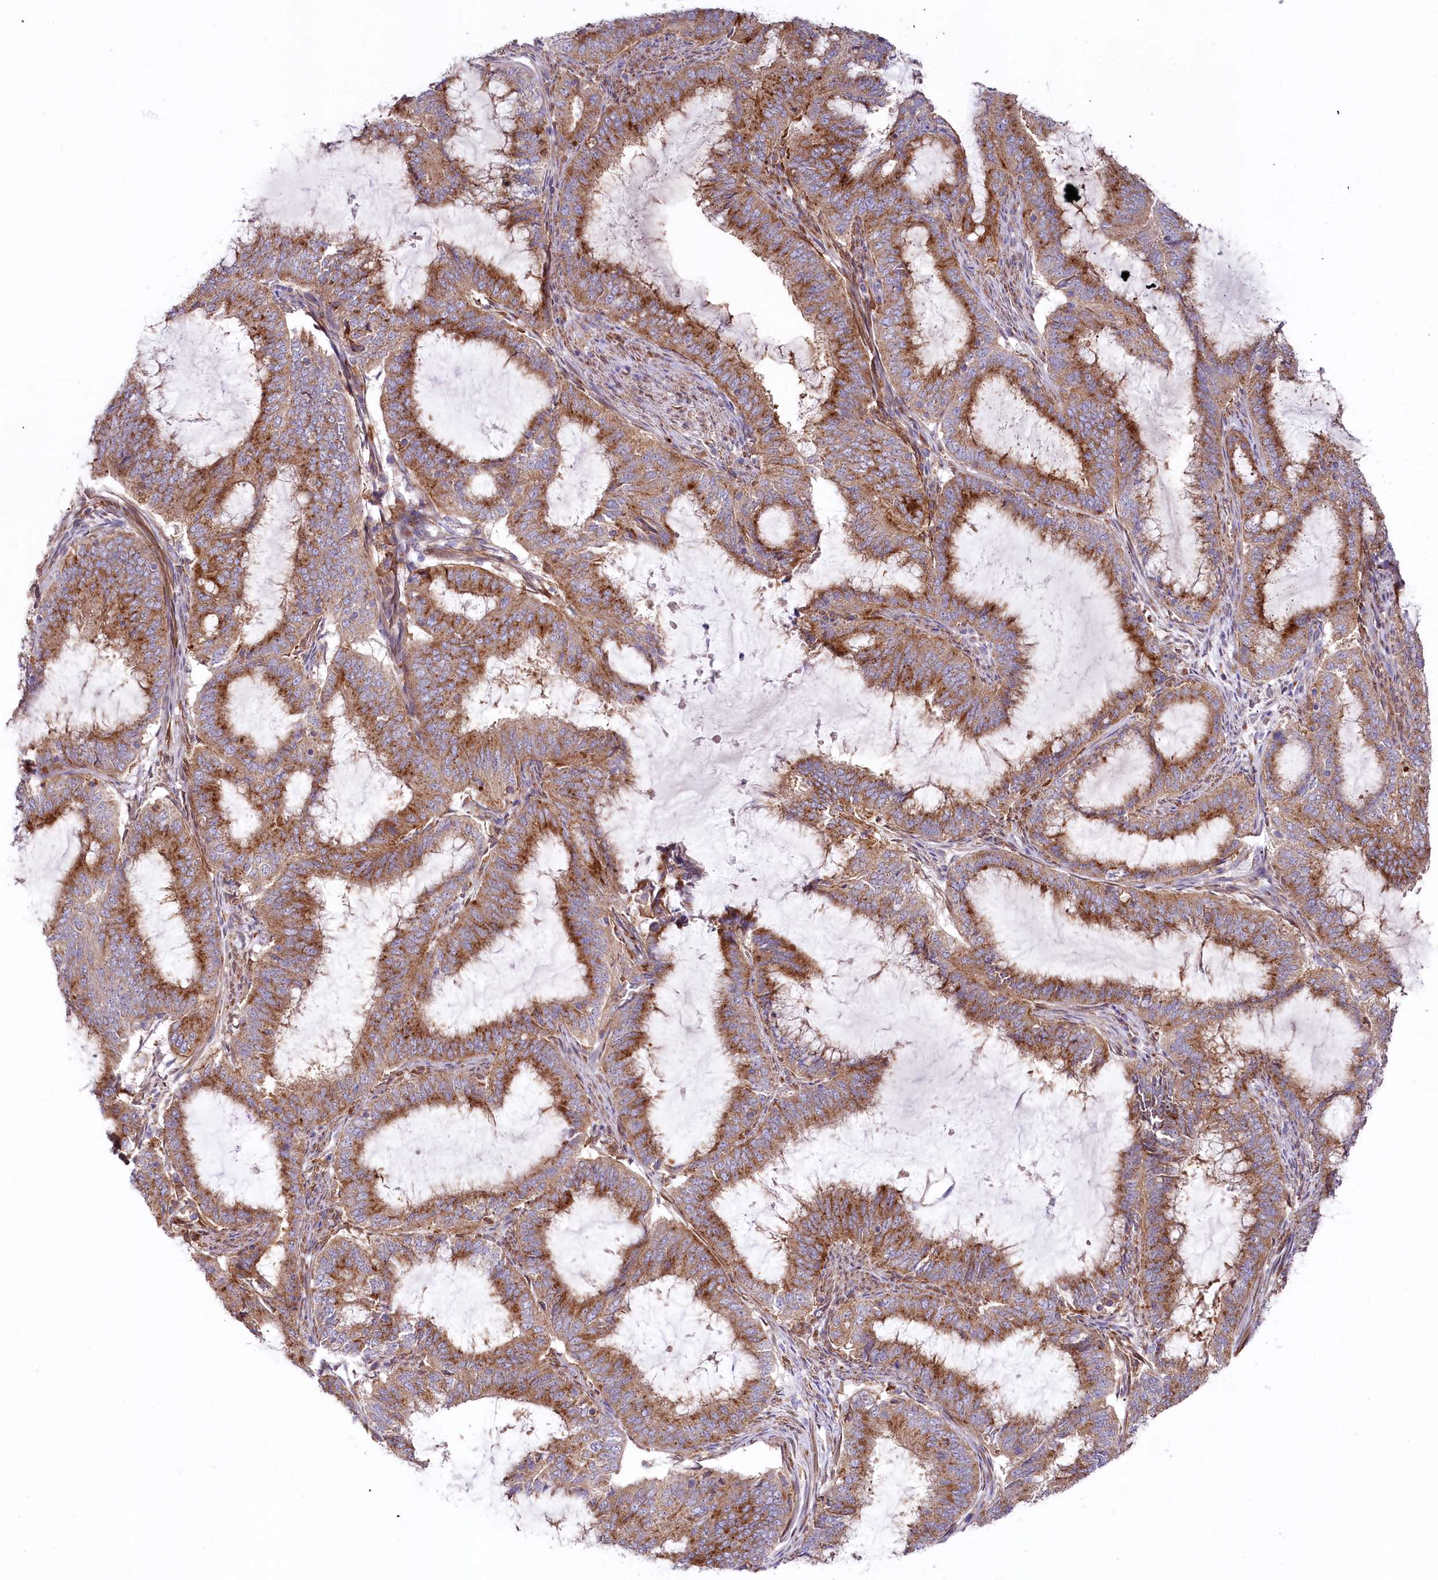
{"staining": {"intensity": "moderate", "quantity": ">75%", "location": "cytoplasmic/membranous"}, "tissue": "endometrial cancer", "cell_type": "Tumor cells", "image_type": "cancer", "snomed": [{"axis": "morphology", "description": "Adenocarcinoma, NOS"}, {"axis": "topography", "description": "Endometrium"}], "caption": "The photomicrograph reveals immunohistochemical staining of endometrial cancer. There is moderate cytoplasmic/membranous staining is appreciated in approximately >75% of tumor cells.", "gene": "STX6", "patient": {"sex": "female", "age": 51}}